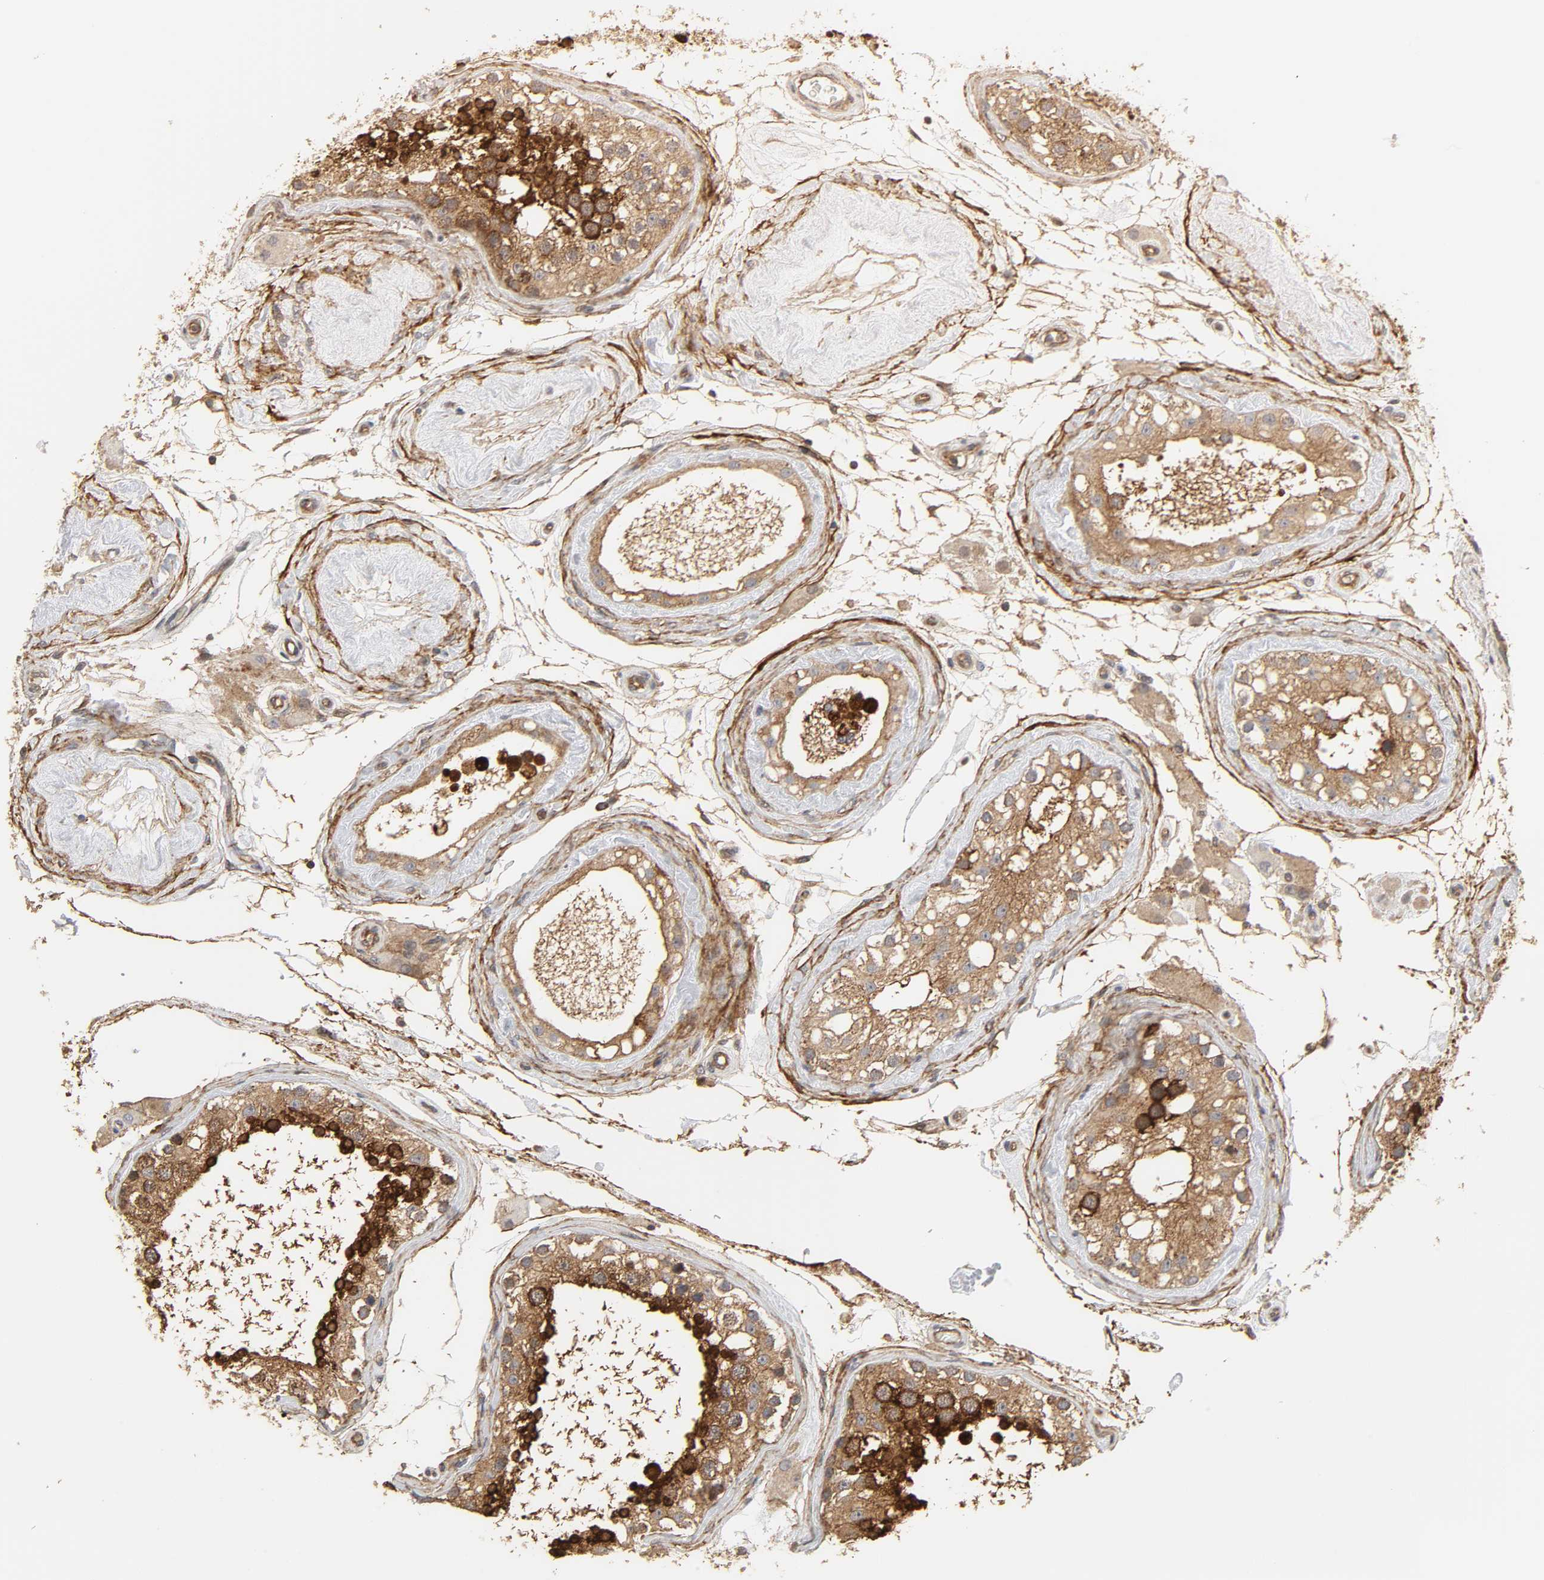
{"staining": {"intensity": "strong", "quantity": ">75%", "location": "cytoplasmic/membranous"}, "tissue": "testis", "cell_type": "Cells in seminiferous ducts", "image_type": "normal", "snomed": [{"axis": "morphology", "description": "Normal tissue, NOS"}, {"axis": "topography", "description": "Testis"}], "caption": "This micrograph shows IHC staining of unremarkable human testis, with high strong cytoplasmic/membranous staining in approximately >75% of cells in seminiferous ducts.", "gene": "SH3GLB1", "patient": {"sex": "male", "age": 68}}